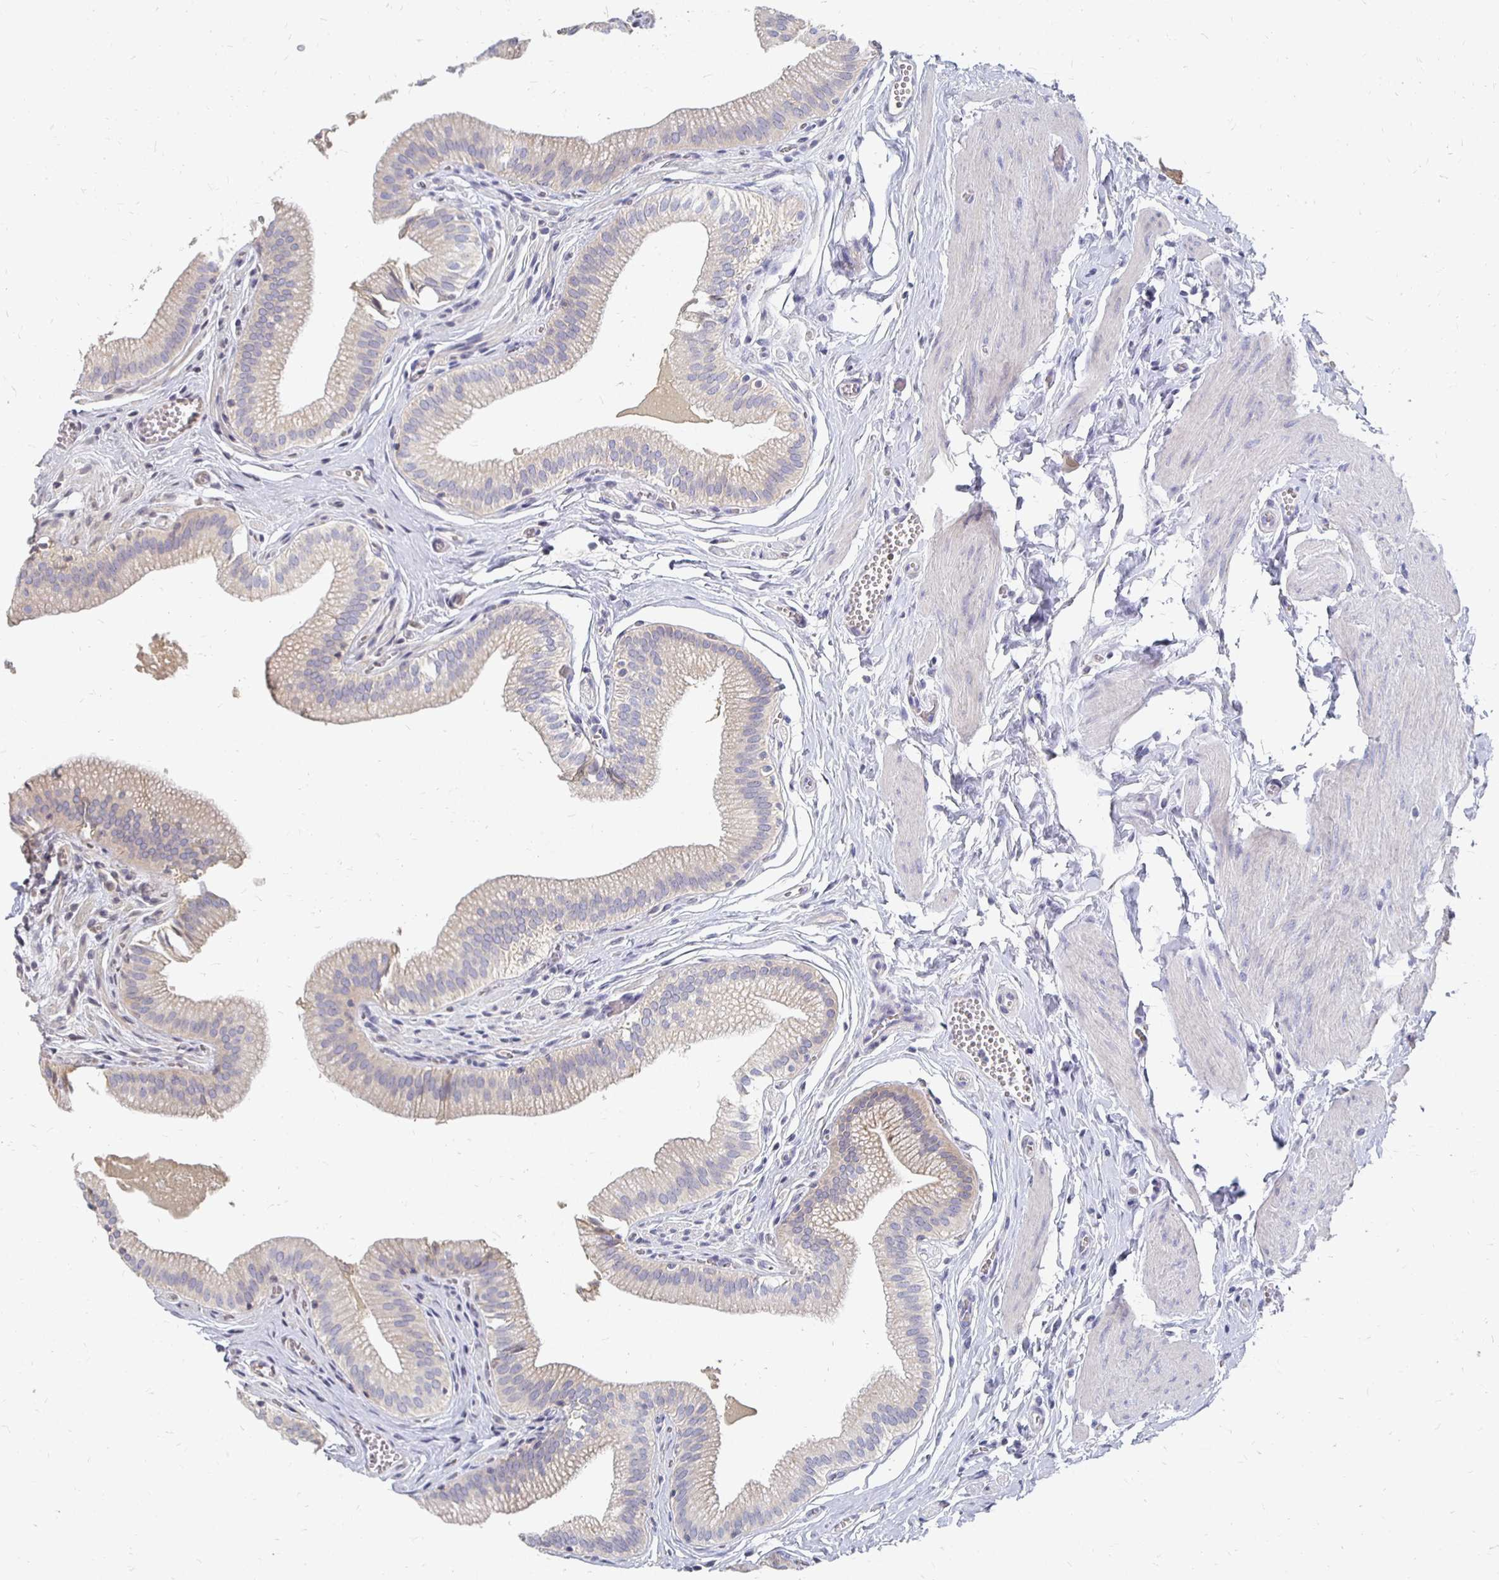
{"staining": {"intensity": "weak", "quantity": "25%-75%", "location": "cytoplasmic/membranous"}, "tissue": "gallbladder", "cell_type": "Glandular cells", "image_type": "normal", "snomed": [{"axis": "morphology", "description": "Normal tissue, NOS"}, {"axis": "topography", "description": "Gallbladder"}, {"axis": "topography", "description": "Peripheral nerve tissue"}], "caption": "Immunohistochemistry (IHC) micrograph of normal gallbladder: gallbladder stained using immunohistochemistry demonstrates low levels of weak protein expression localized specifically in the cytoplasmic/membranous of glandular cells, appearing as a cytoplasmic/membranous brown color.", "gene": "FKRP", "patient": {"sex": "male", "age": 17}}